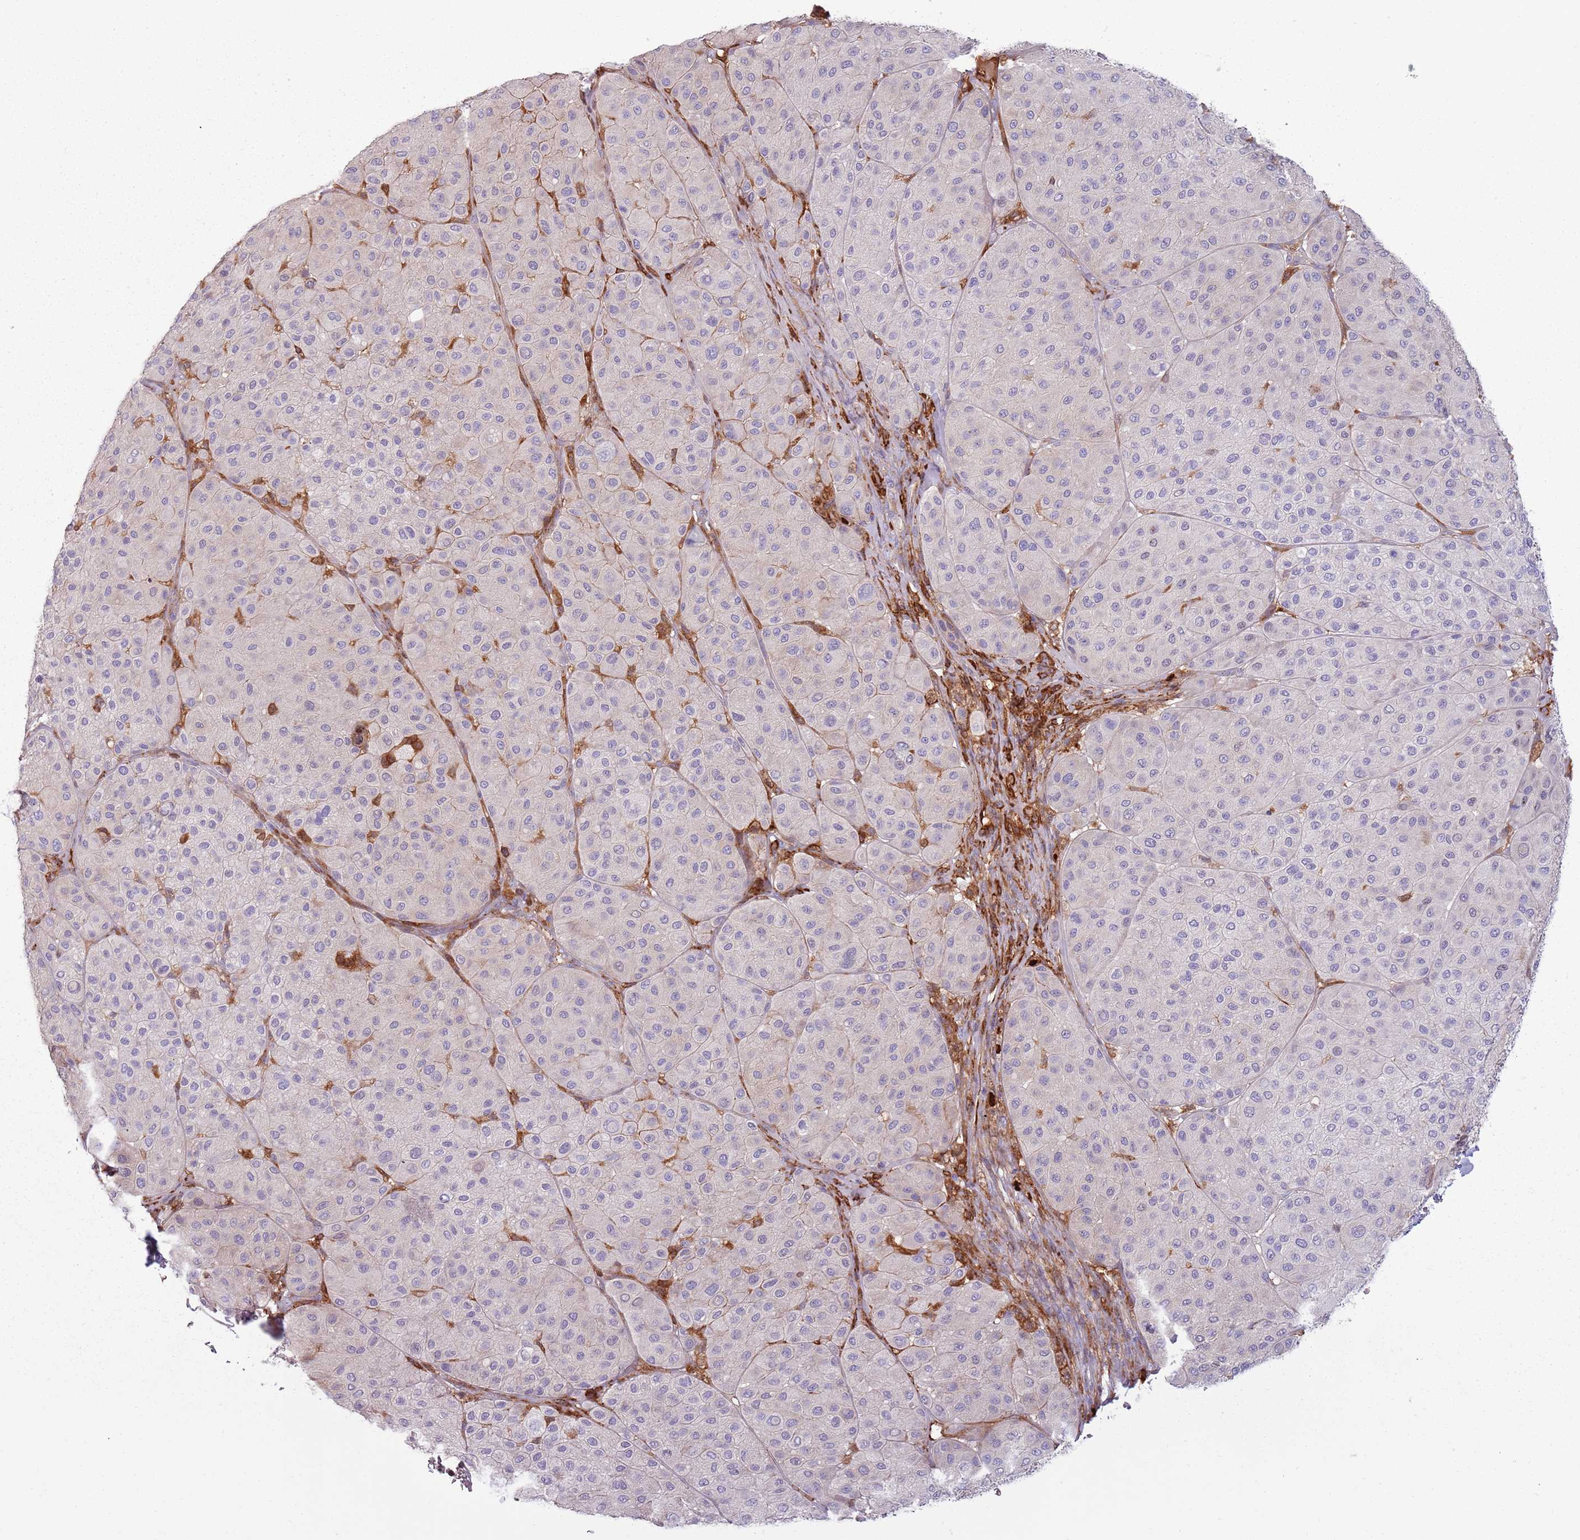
{"staining": {"intensity": "negative", "quantity": "none", "location": "none"}, "tissue": "melanoma", "cell_type": "Tumor cells", "image_type": "cancer", "snomed": [{"axis": "morphology", "description": "Malignant melanoma, Metastatic site"}, {"axis": "topography", "description": "Smooth muscle"}], "caption": "Immunohistochemical staining of human melanoma shows no significant staining in tumor cells.", "gene": "NADK", "patient": {"sex": "male", "age": 41}}